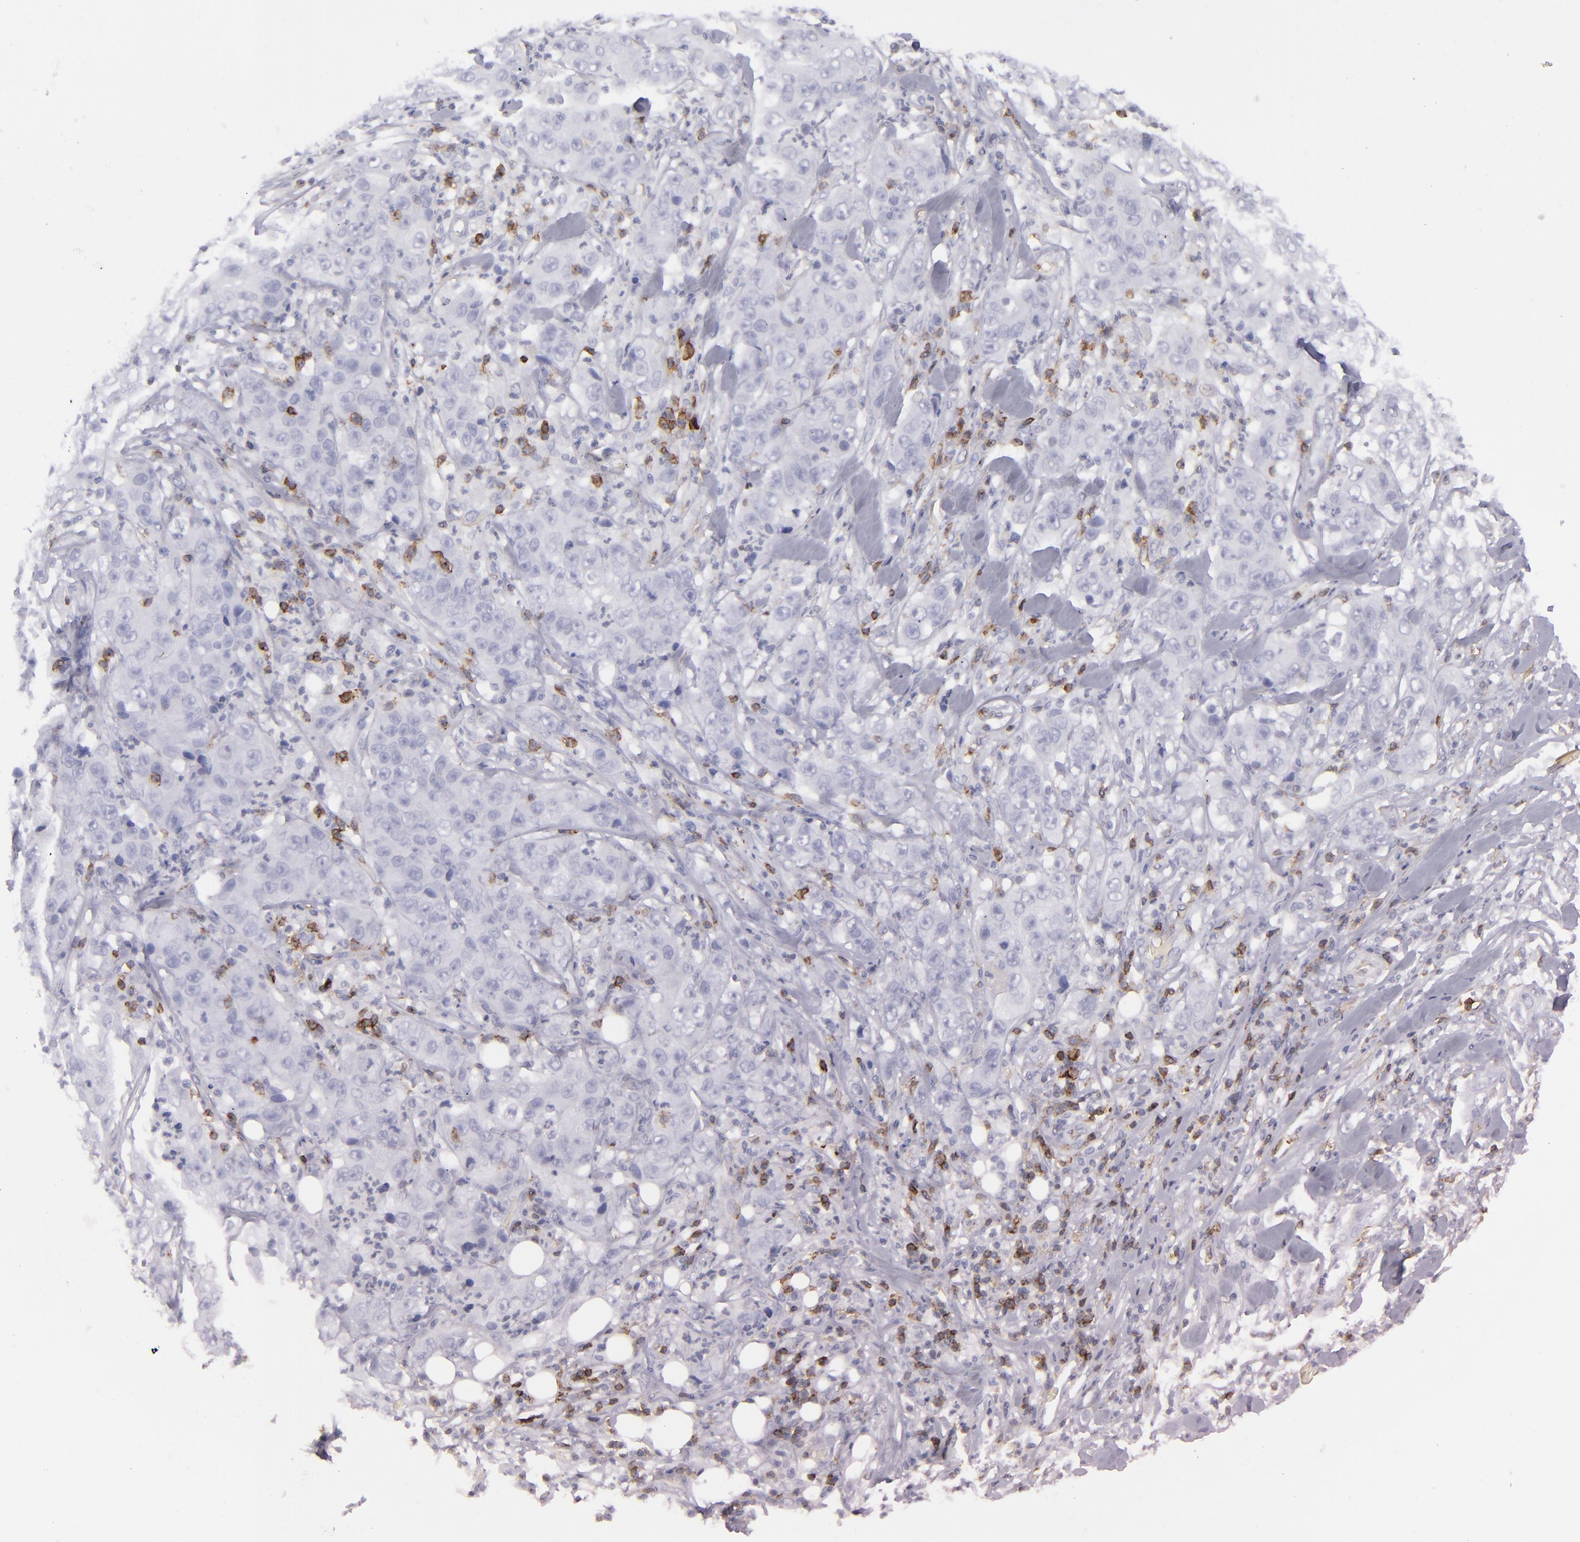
{"staining": {"intensity": "negative", "quantity": "none", "location": "none"}, "tissue": "lung cancer", "cell_type": "Tumor cells", "image_type": "cancer", "snomed": [{"axis": "morphology", "description": "Squamous cell carcinoma, NOS"}, {"axis": "topography", "description": "Lung"}], "caption": "Image shows no protein staining in tumor cells of lung cancer (squamous cell carcinoma) tissue.", "gene": "CD27", "patient": {"sex": "male", "age": 64}}